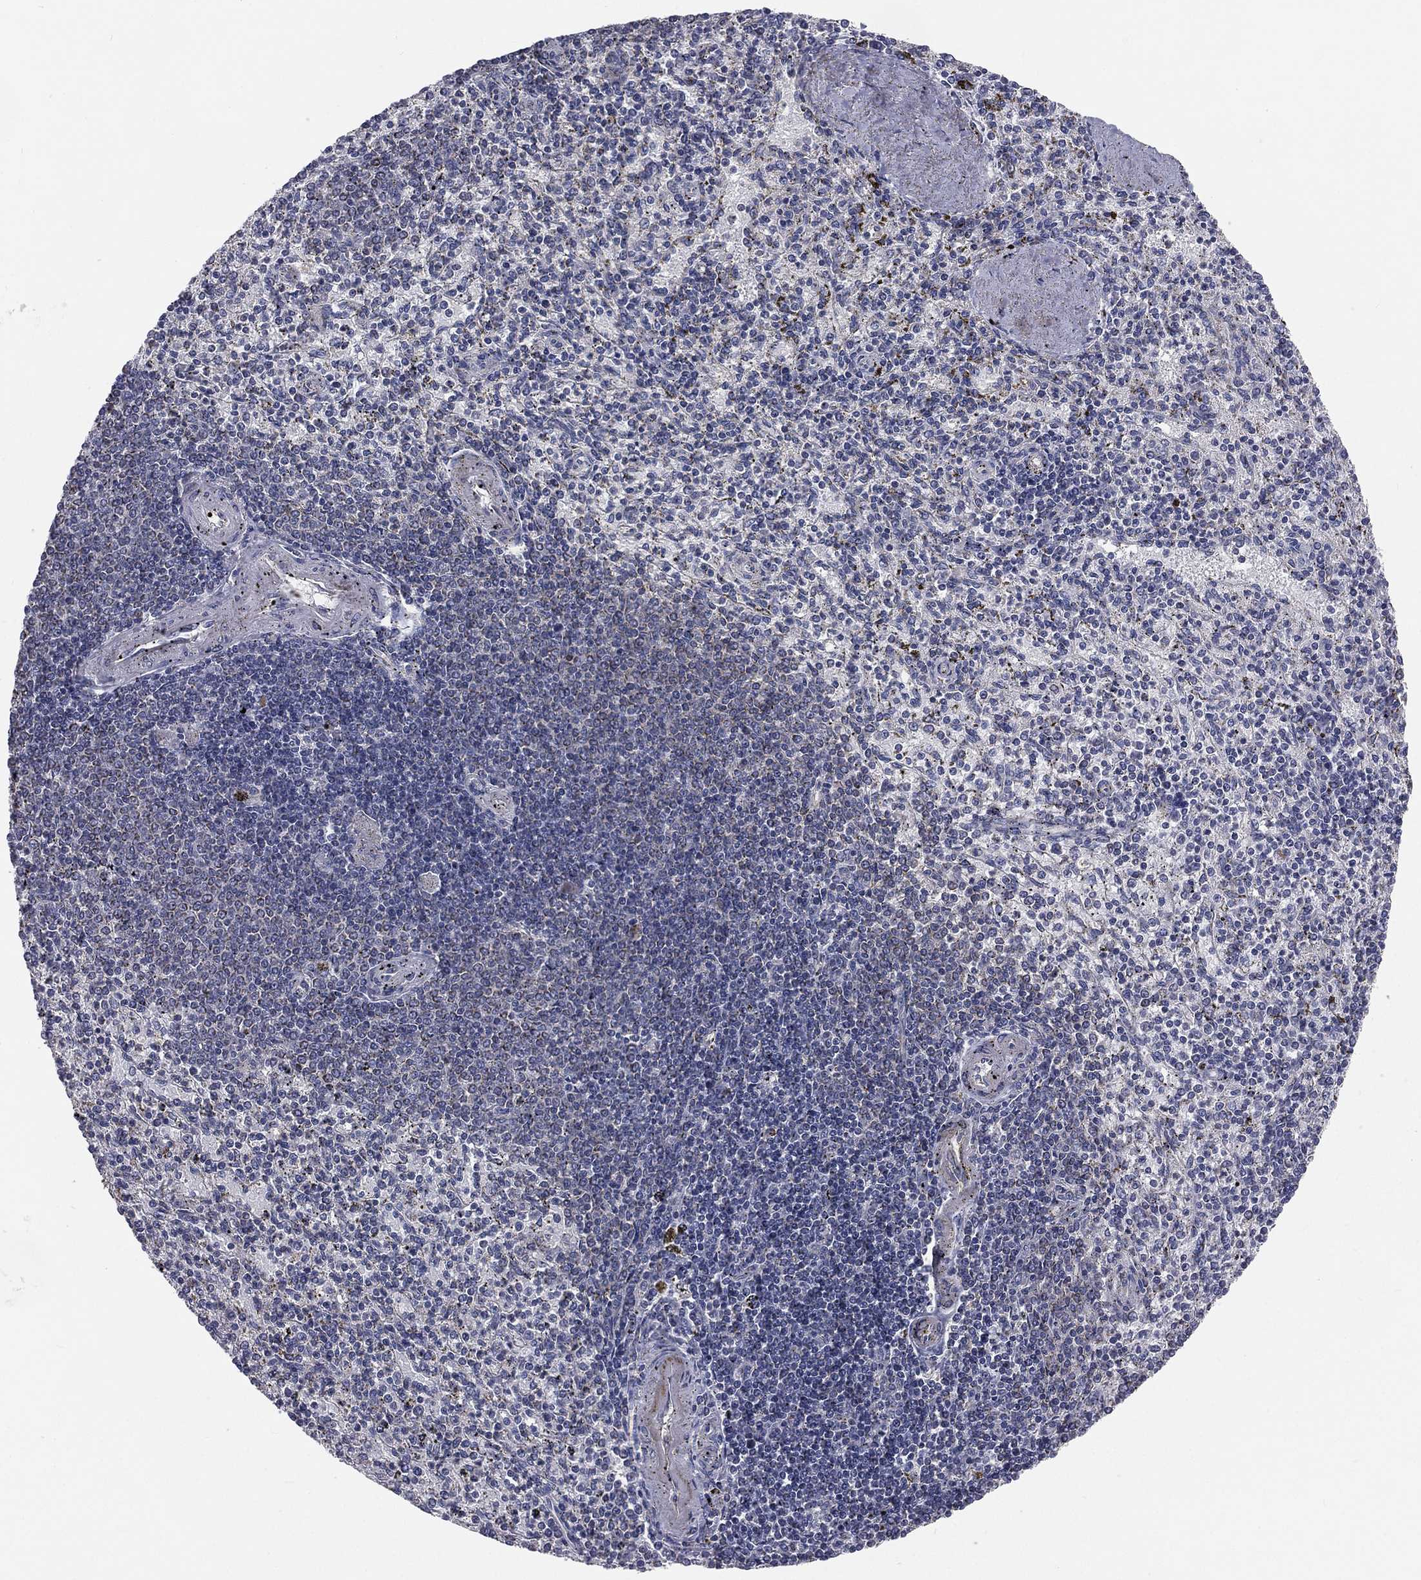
{"staining": {"intensity": "negative", "quantity": "none", "location": "none"}, "tissue": "spleen", "cell_type": "Cells in red pulp", "image_type": "normal", "snomed": [{"axis": "morphology", "description": "Normal tissue, NOS"}, {"axis": "topography", "description": "Spleen"}], "caption": "A high-resolution micrograph shows immunohistochemistry (IHC) staining of normal spleen, which displays no significant staining in cells in red pulp. The staining is performed using DAB (3,3'-diaminobenzidine) brown chromogen with nuclei counter-stained in using hematoxylin.", "gene": "HADH", "patient": {"sex": "female", "age": 37}}